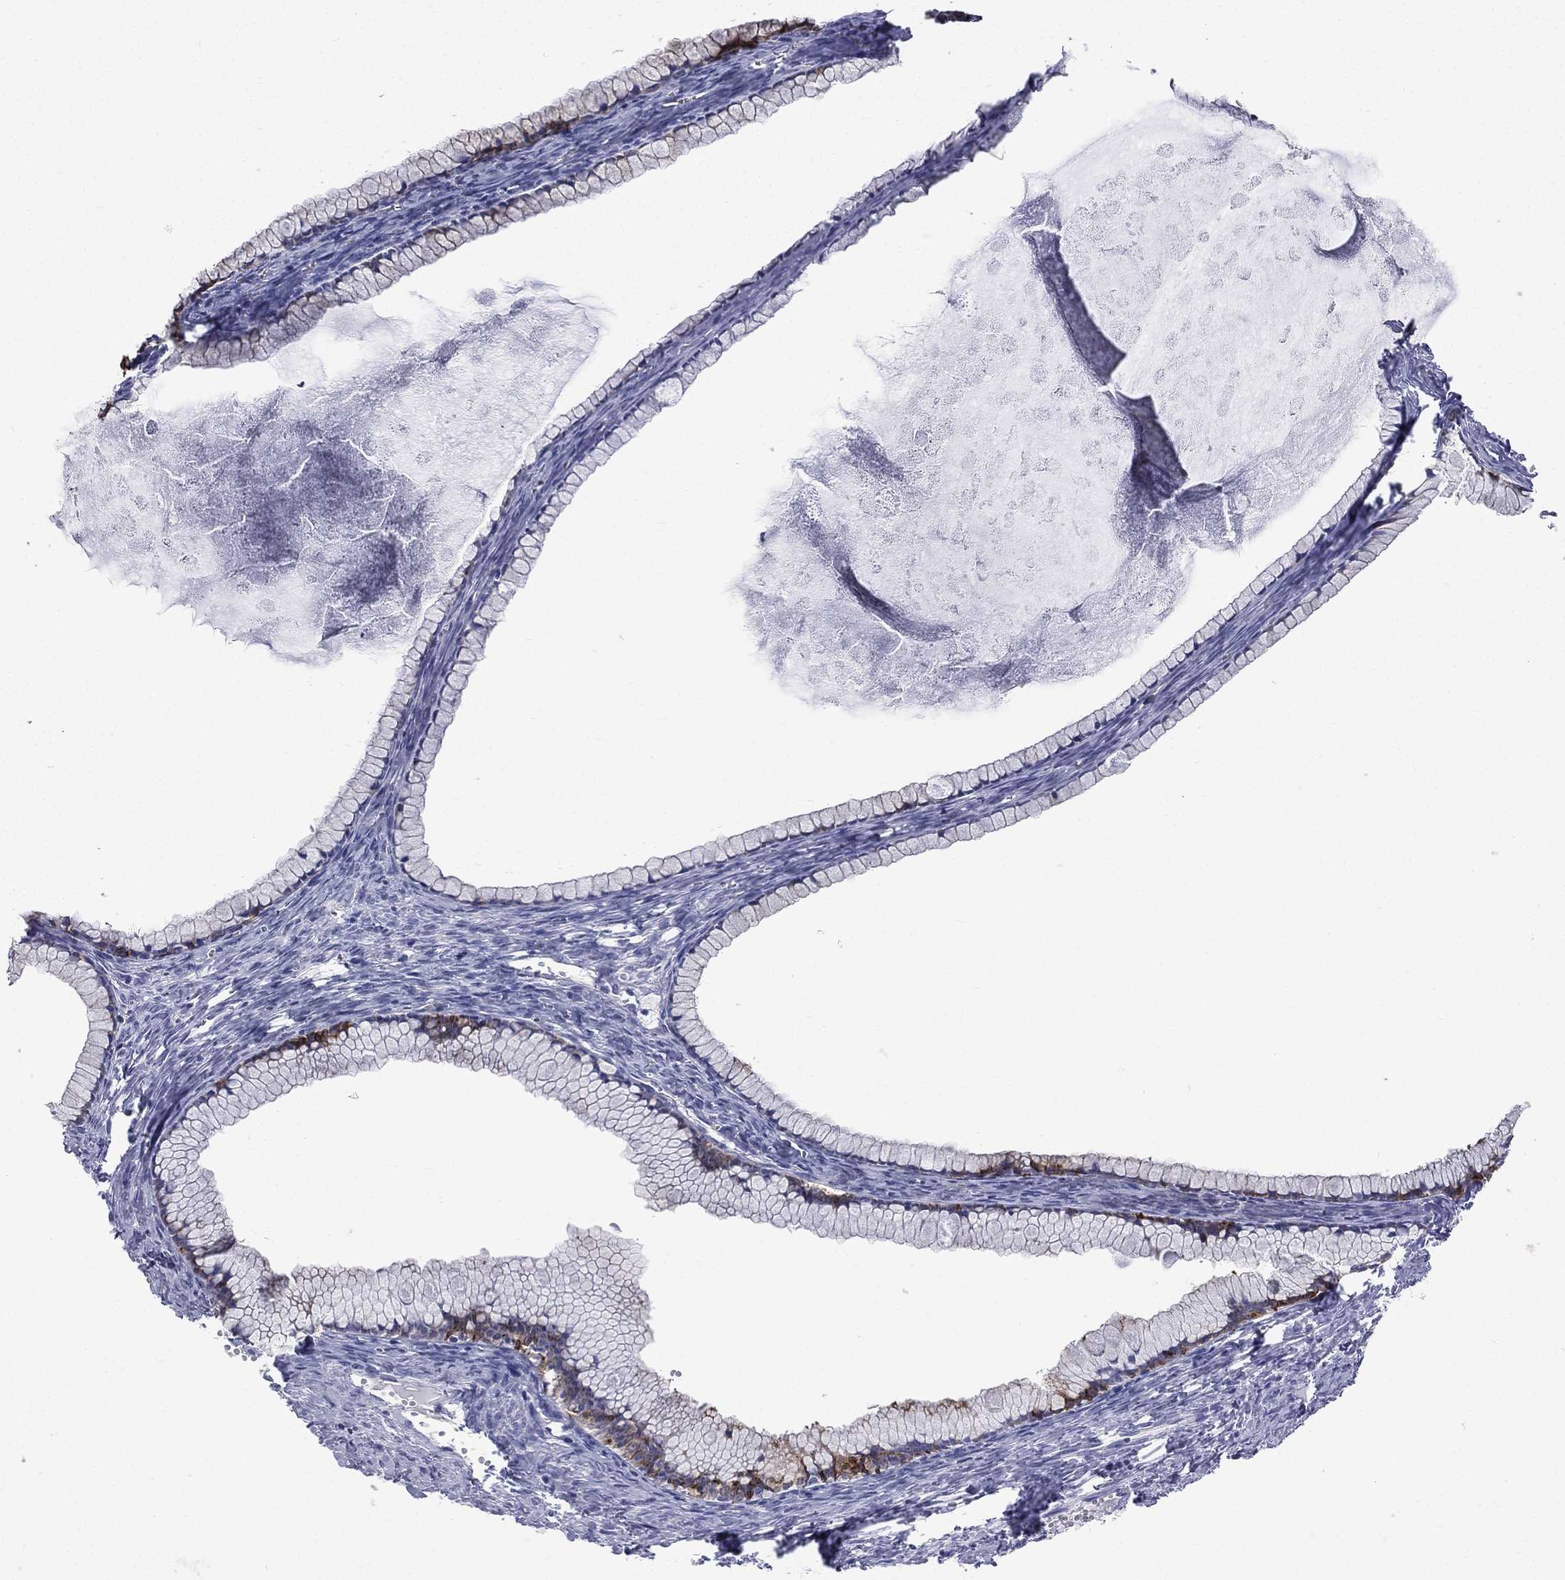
{"staining": {"intensity": "moderate", "quantity": "<25%", "location": "cytoplasmic/membranous"}, "tissue": "ovarian cancer", "cell_type": "Tumor cells", "image_type": "cancer", "snomed": [{"axis": "morphology", "description": "Cystadenocarcinoma, mucinous, NOS"}, {"axis": "topography", "description": "Ovary"}], "caption": "A high-resolution micrograph shows immunohistochemistry (IHC) staining of ovarian cancer, which shows moderate cytoplasmic/membranous staining in approximately <25% of tumor cells. (Stains: DAB (3,3'-diaminobenzidine) in brown, nuclei in blue, Microscopy: brightfield microscopy at high magnification).", "gene": "CES2", "patient": {"sex": "female", "age": 41}}